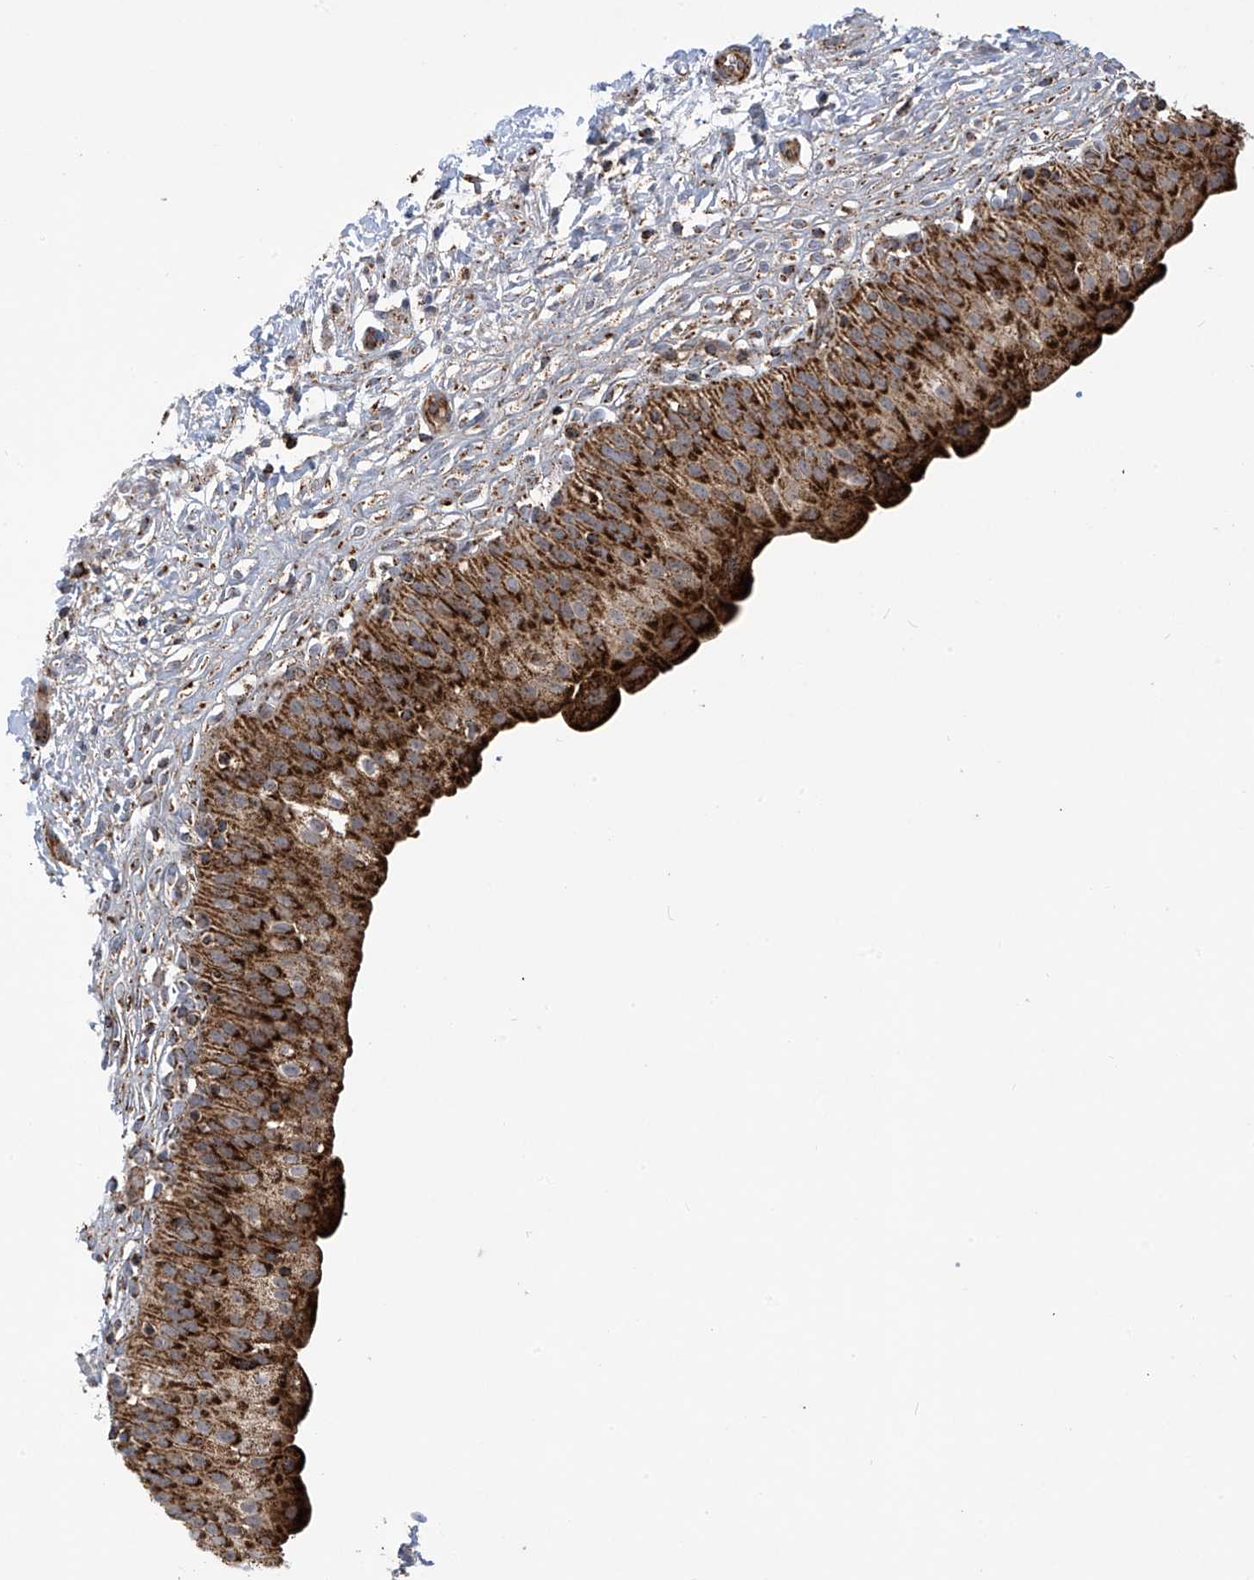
{"staining": {"intensity": "strong", "quantity": ">75%", "location": "cytoplasmic/membranous"}, "tissue": "urinary bladder", "cell_type": "Urothelial cells", "image_type": "normal", "snomed": [{"axis": "morphology", "description": "Normal tissue, NOS"}, {"axis": "topography", "description": "Urinary bladder"}], "caption": "An immunohistochemistry photomicrograph of normal tissue is shown. Protein staining in brown labels strong cytoplasmic/membranous positivity in urinary bladder within urothelial cells. (Brightfield microscopy of DAB IHC at high magnification).", "gene": "COX10", "patient": {"sex": "male", "age": 55}}